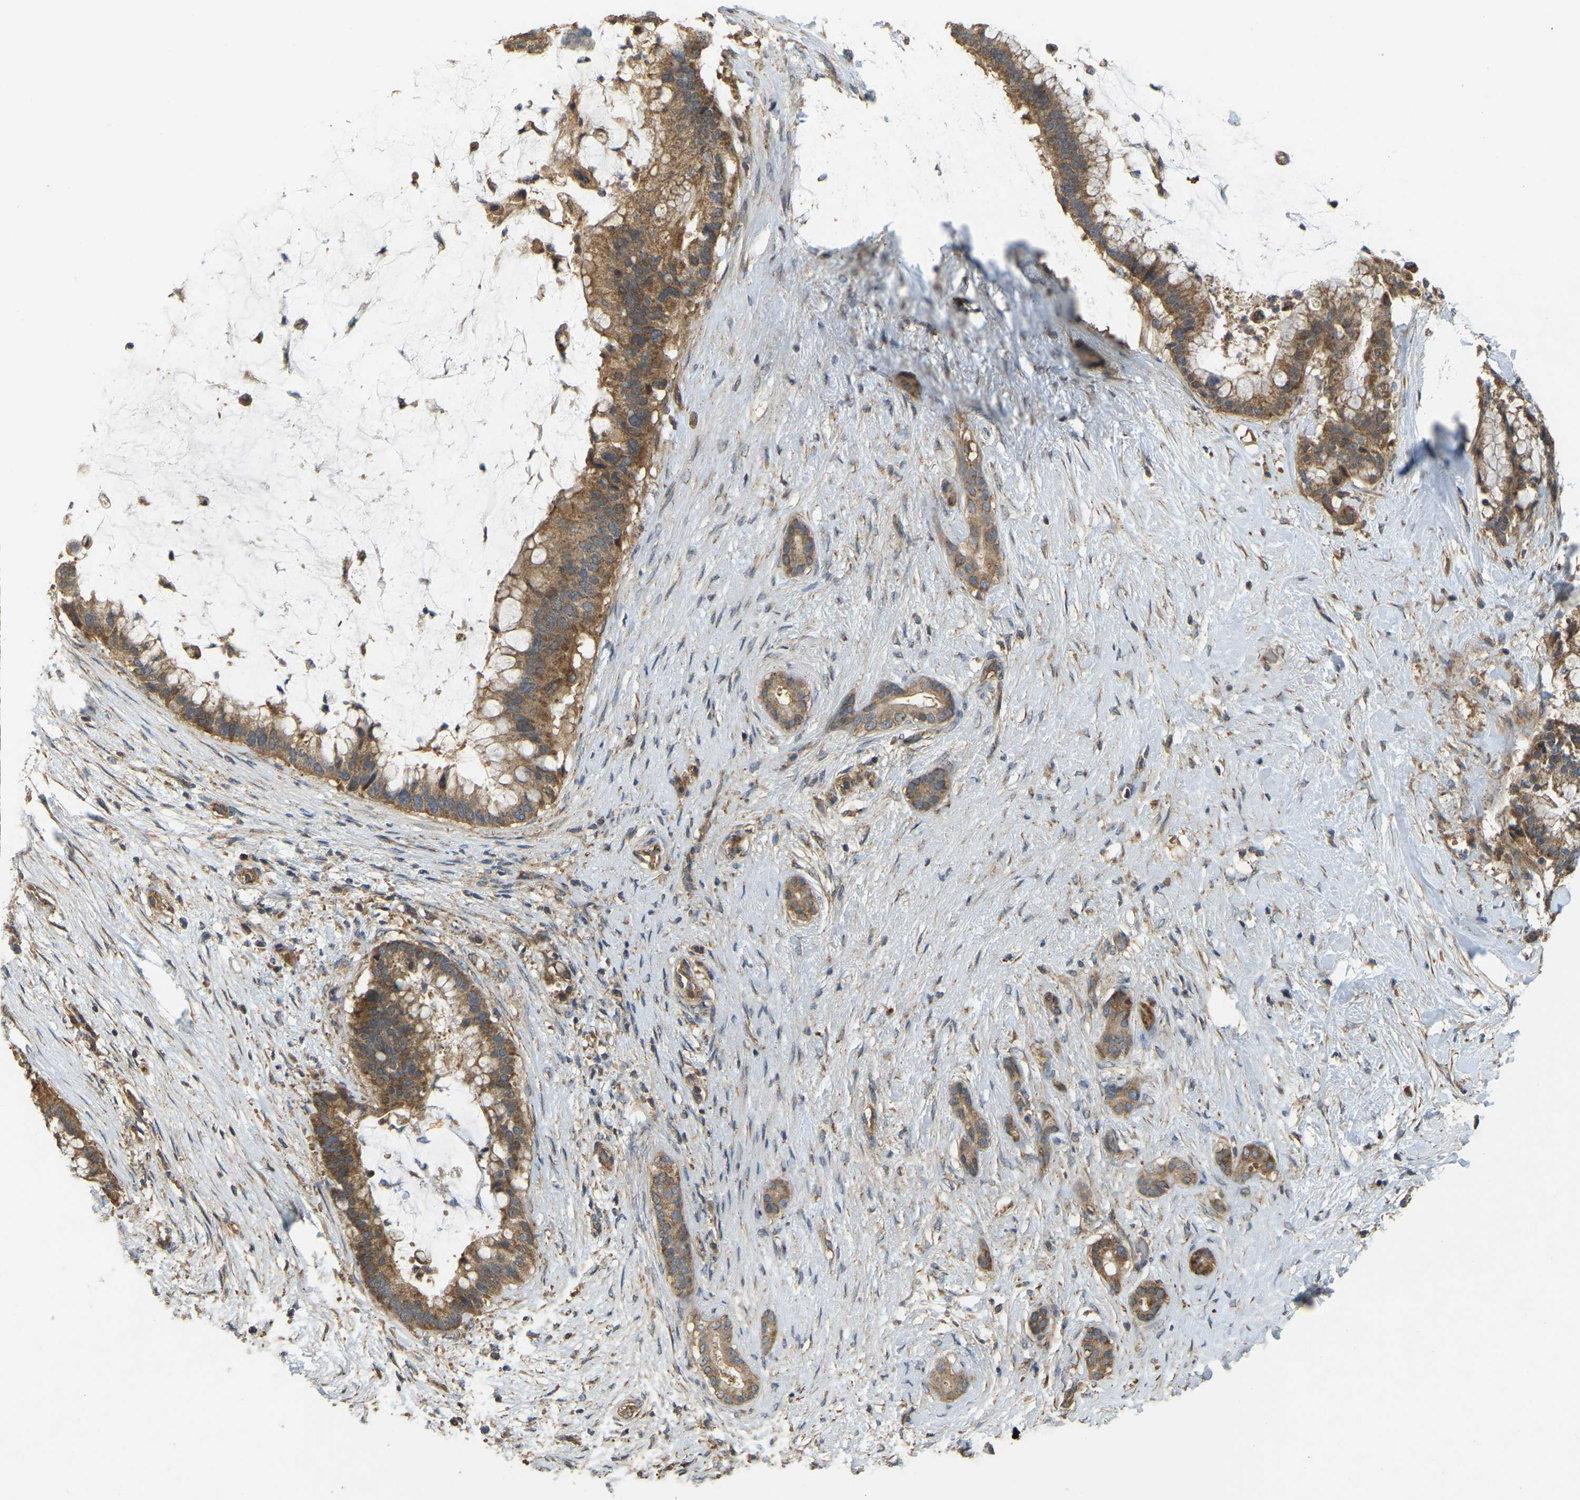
{"staining": {"intensity": "moderate", "quantity": ">75%", "location": "cytoplasmic/membranous"}, "tissue": "pancreatic cancer", "cell_type": "Tumor cells", "image_type": "cancer", "snomed": [{"axis": "morphology", "description": "Adenocarcinoma, NOS"}, {"axis": "topography", "description": "Pancreas"}], "caption": "Immunohistochemistry (IHC) of pancreatic cancer demonstrates medium levels of moderate cytoplasmic/membranous staining in about >75% of tumor cells.", "gene": "GNG2", "patient": {"sex": "male", "age": 41}}